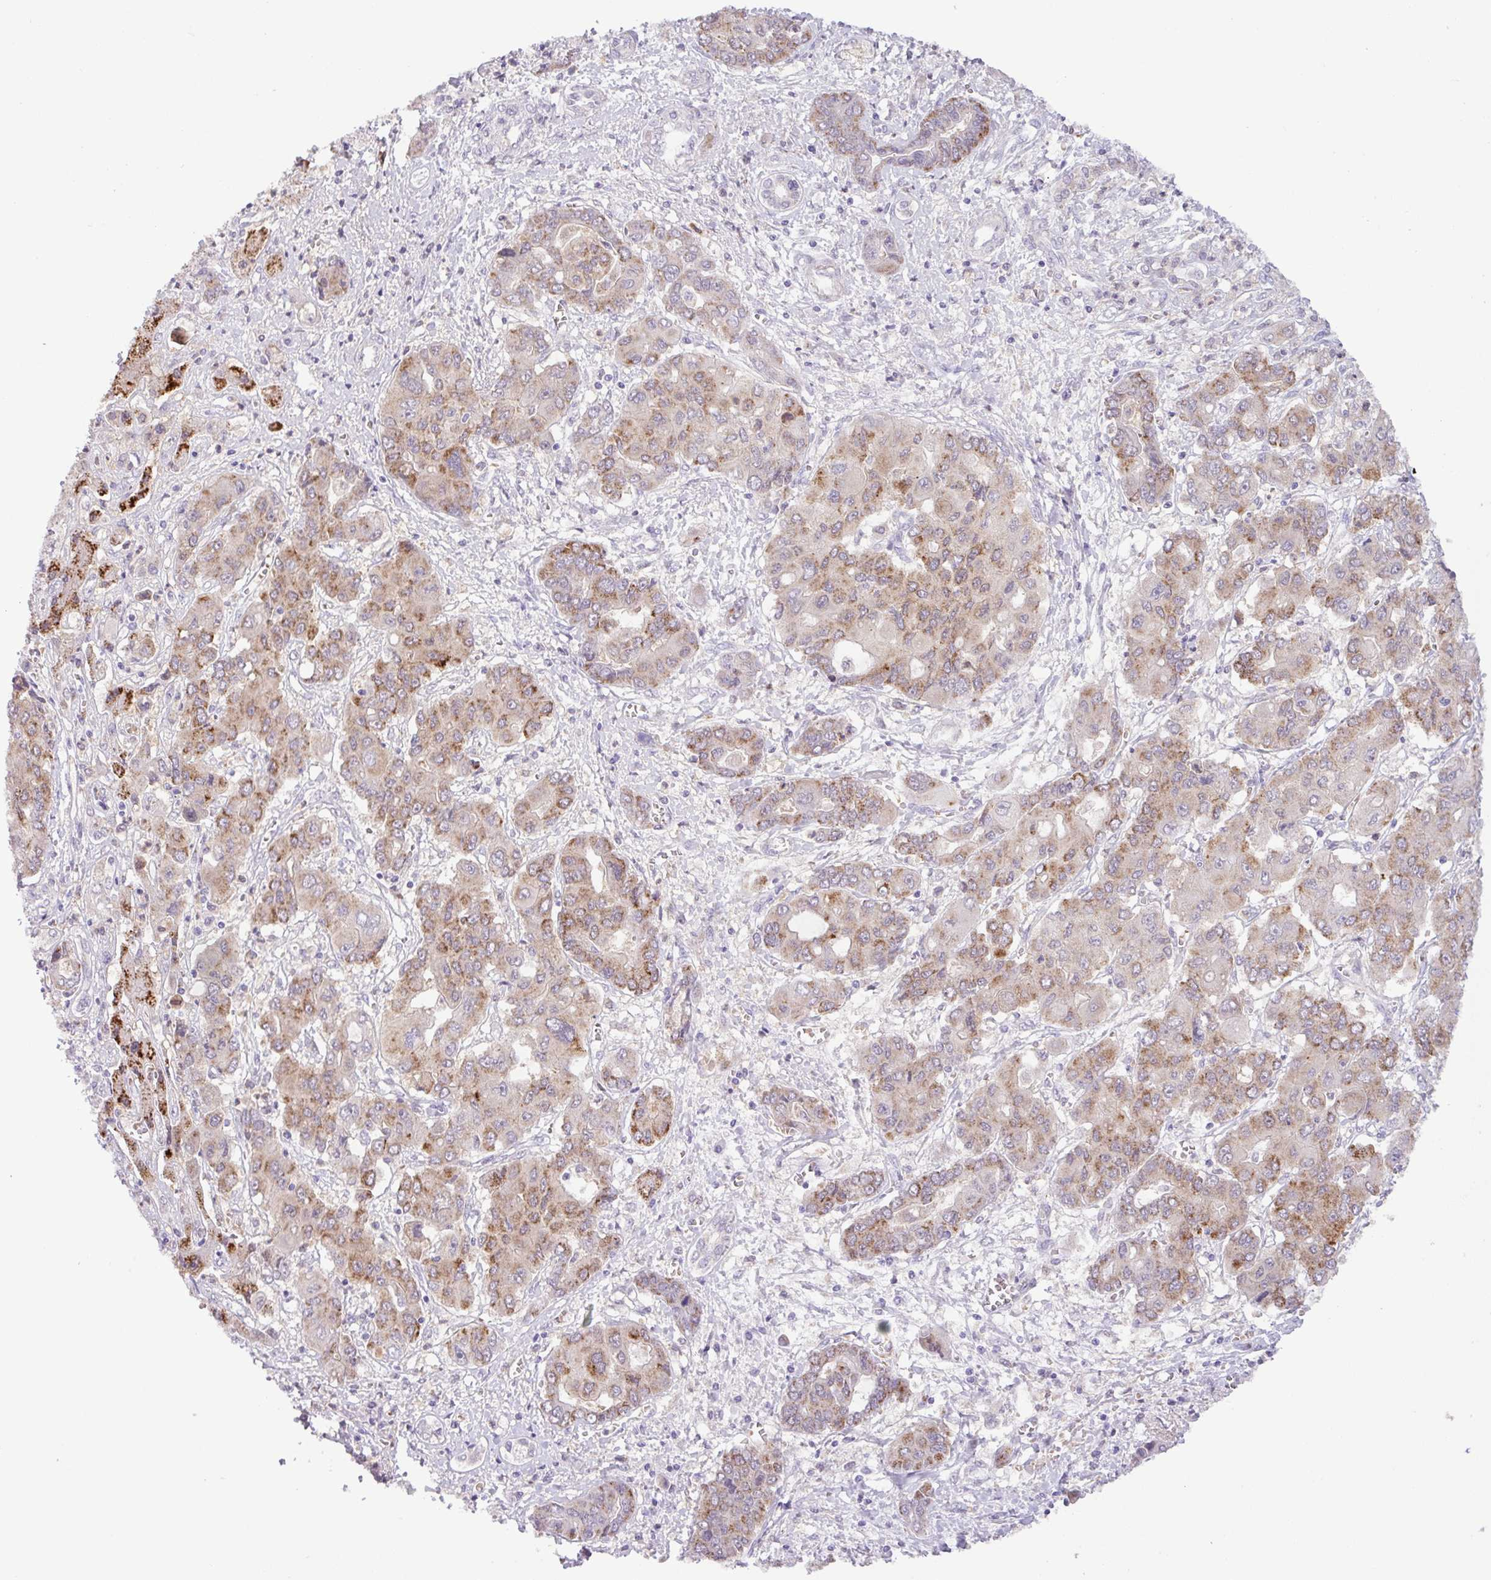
{"staining": {"intensity": "moderate", "quantity": ">75%", "location": "cytoplasmic/membranous"}, "tissue": "liver cancer", "cell_type": "Tumor cells", "image_type": "cancer", "snomed": [{"axis": "morphology", "description": "Cholangiocarcinoma"}, {"axis": "topography", "description": "Liver"}], "caption": "A photomicrograph showing moderate cytoplasmic/membranous expression in approximately >75% of tumor cells in liver cancer (cholangiocarcinoma), as visualized by brown immunohistochemical staining.", "gene": "TONSL", "patient": {"sex": "male", "age": 67}}